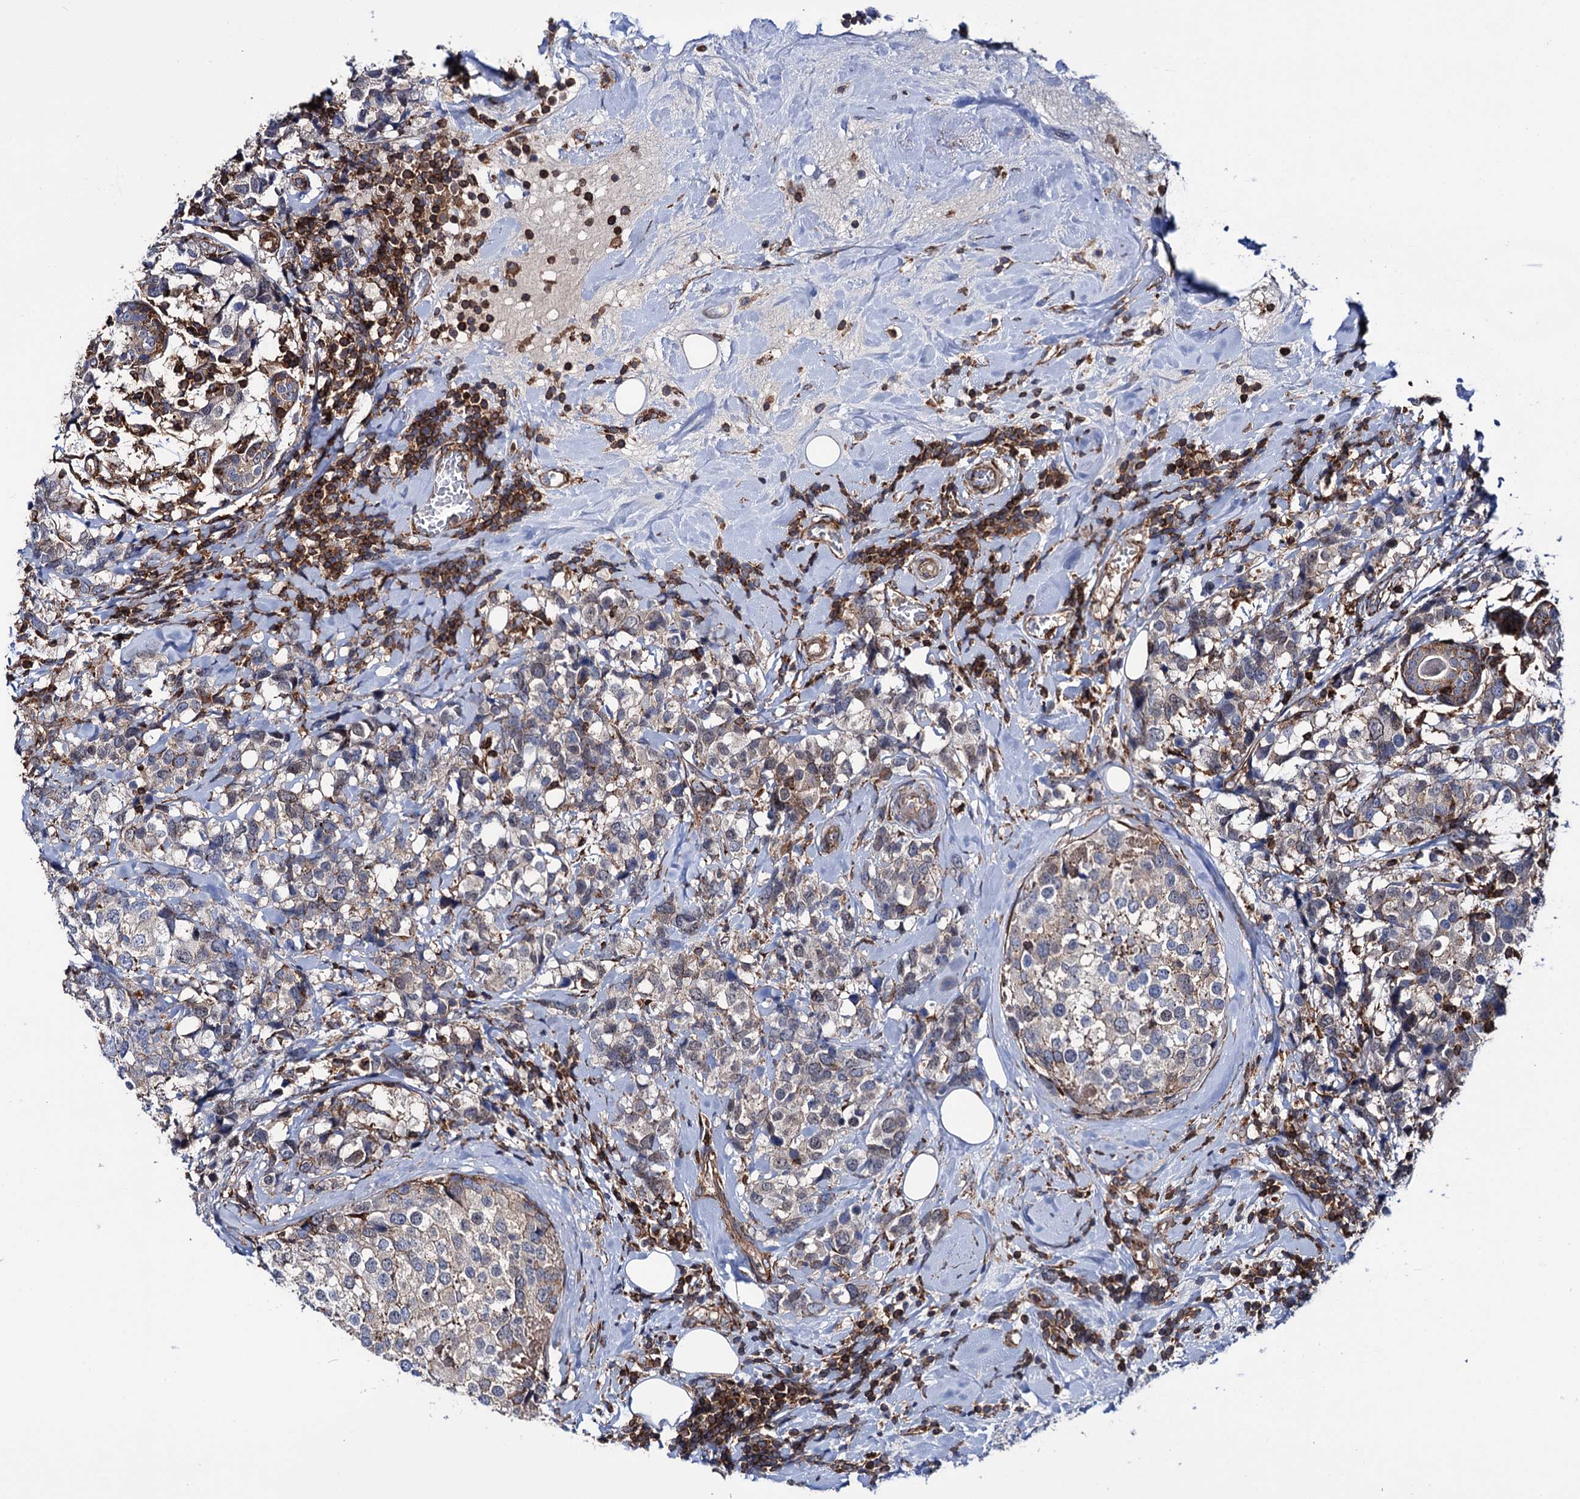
{"staining": {"intensity": "weak", "quantity": "<25%", "location": "cytoplasmic/membranous"}, "tissue": "breast cancer", "cell_type": "Tumor cells", "image_type": "cancer", "snomed": [{"axis": "morphology", "description": "Lobular carcinoma"}, {"axis": "topography", "description": "Breast"}], "caption": "Immunohistochemistry (IHC) micrograph of human lobular carcinoma (breast) stained for a protein (brown), which shows no positivity in tumor cells. Nuclei are stained in blue.", "gene": "DEF6", "patient": {"sex": "female", "age": 59}}